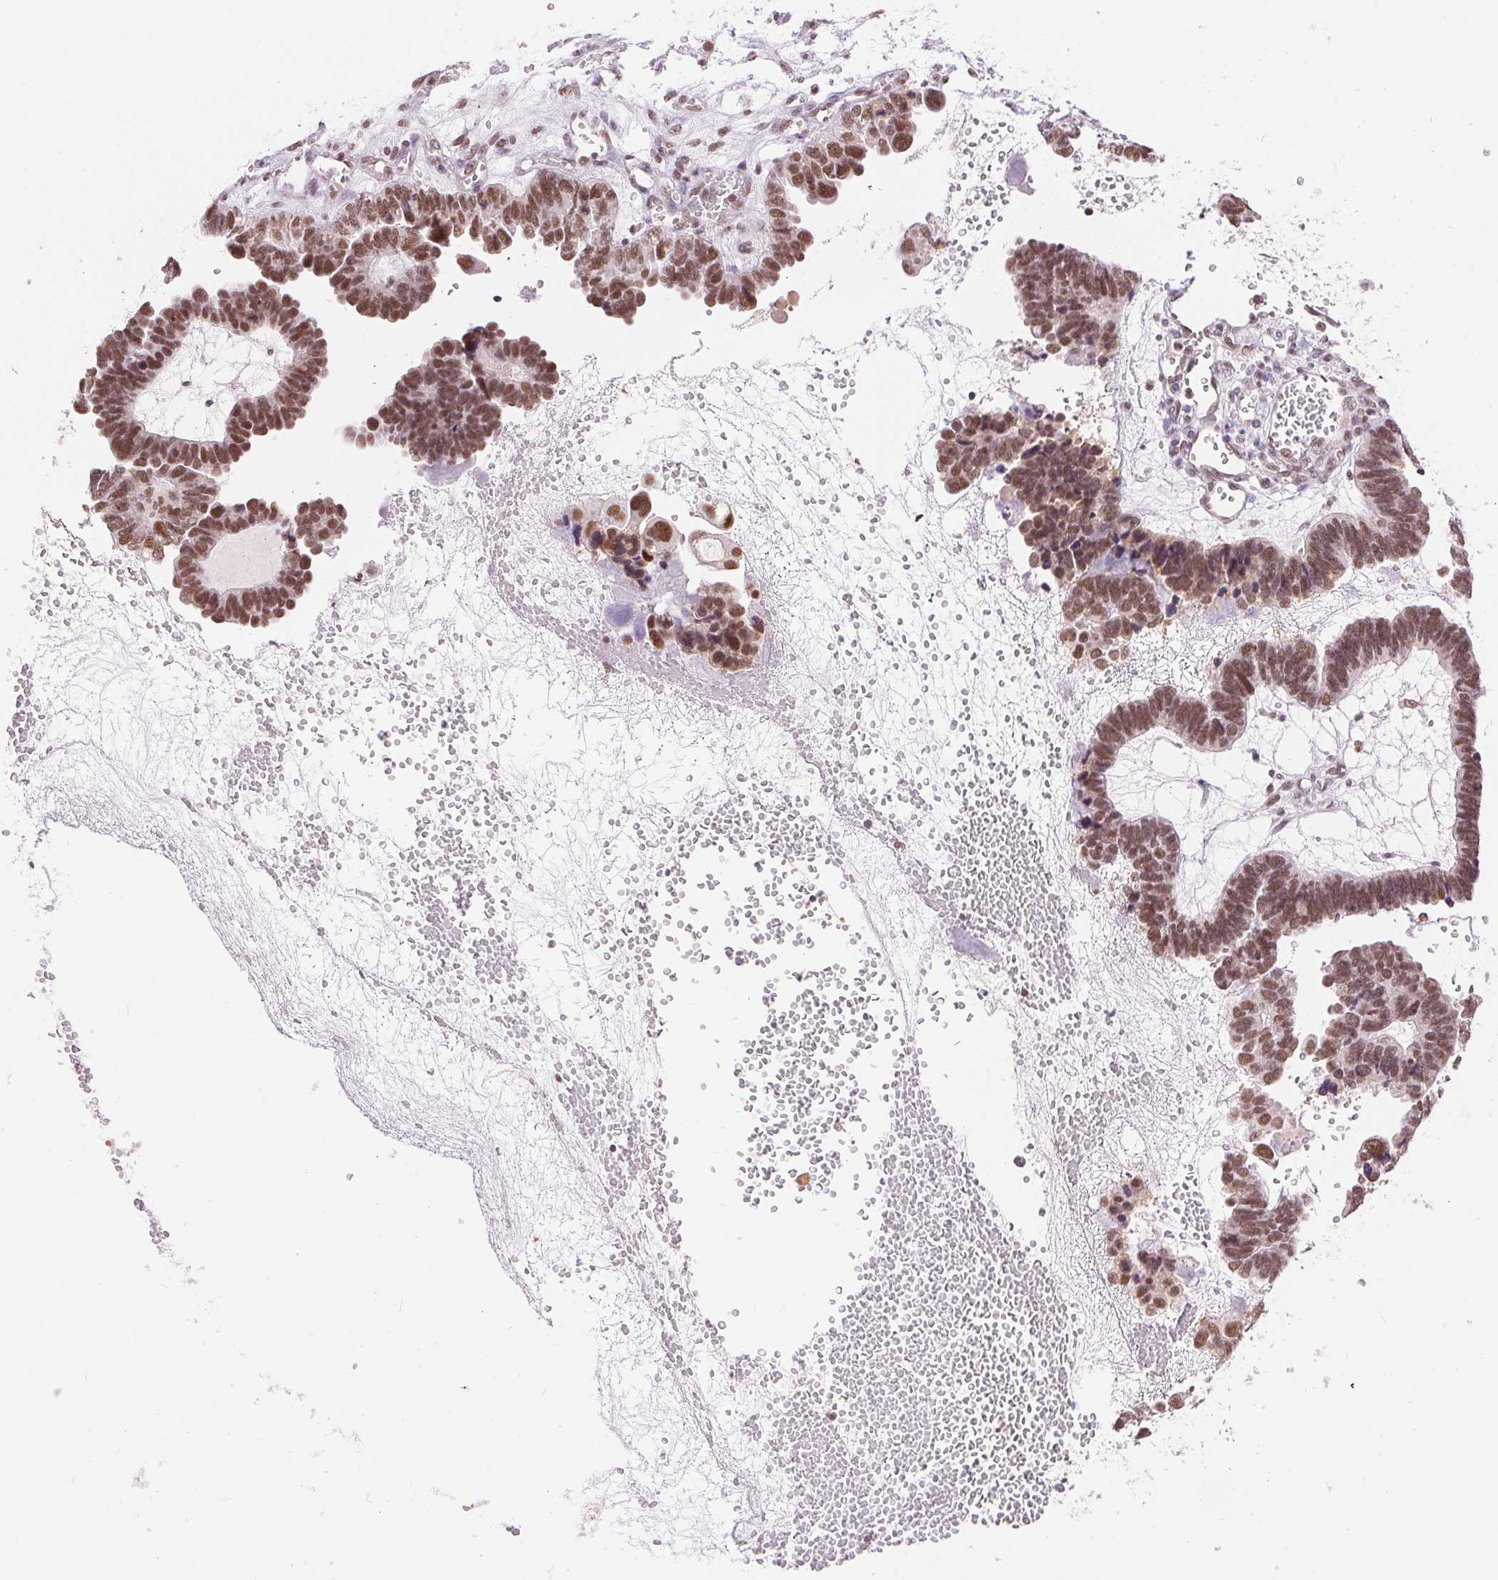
{"staining": {"intensity": "moderate", "quantity": ">75%", "location": "nuclear"}, "tissue": "ovarian cancer", "cell_type": "Tumor cells", "image_type": "cancer", "snomed": [{"axis": "morphology", "description": "Cystadenocarcinoma, serous, NOS"}, {"axis": "topography", "description": "Ovary"}], "caption": "Brown immunohistochemical staining in human serous cystadenocarcinoma (ovarian) shows moderate nuclear positivity in approximately >75% of tumor cells.", "gene": "RPRD1B", "patient": {"sex": "female", "age": 51}}